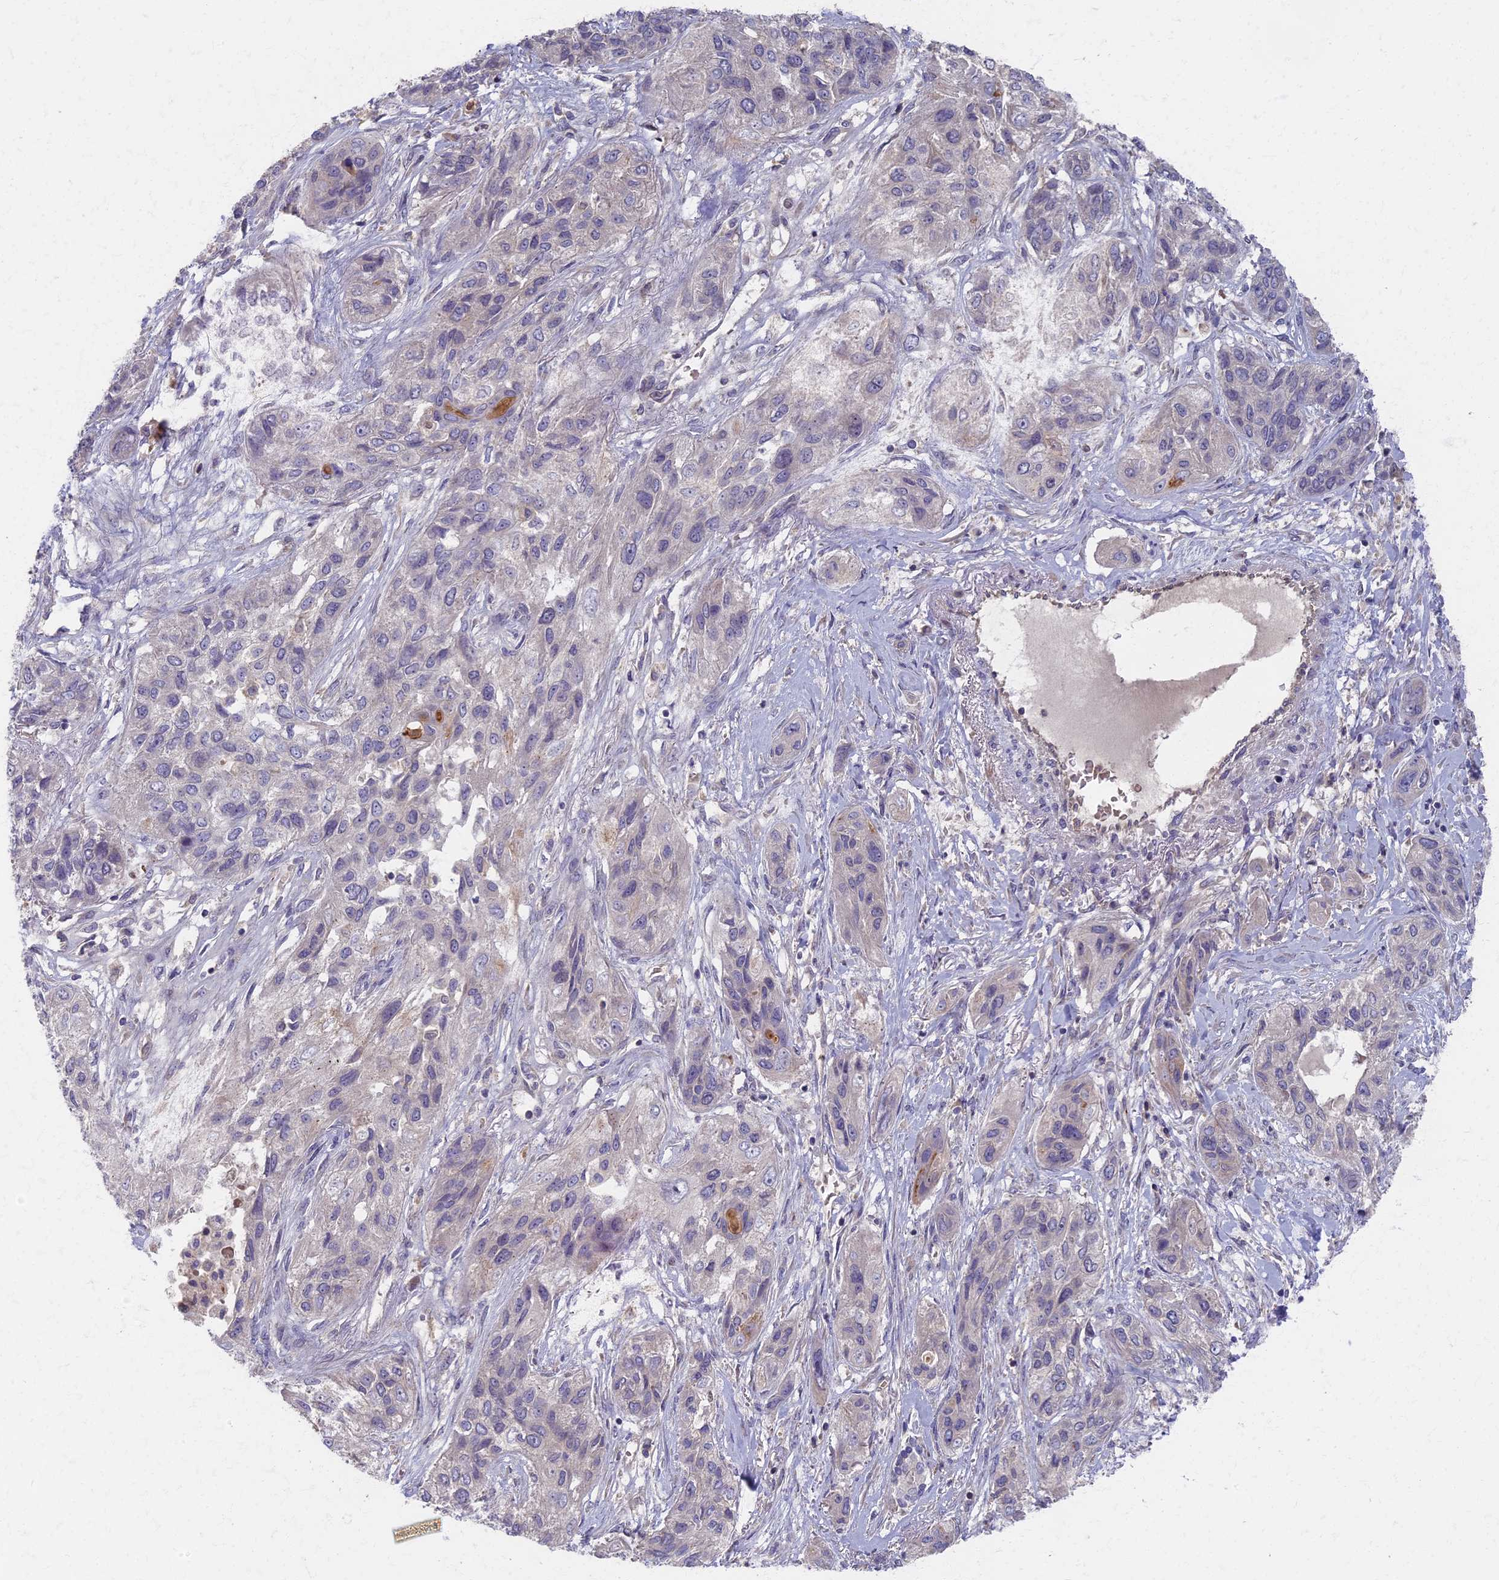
{"staining": {"intensity": "negative", "quantity": "none", "location": "none"}, "tissue": "lung cancer", "cell_type": "Tumor cells", "image_type": "cancer", "snomed": [{"axis": "morphology", "description": "Squamous cell carcinoma, NOS"}, {"axis": "topography", "description": "Lung"}], "caption": "IHC of human lung squamous cell carcinoma exhibits no expression in tumor cells.", "gene": "AP4E1", "patient": {"sex": "female", "age": 70}}